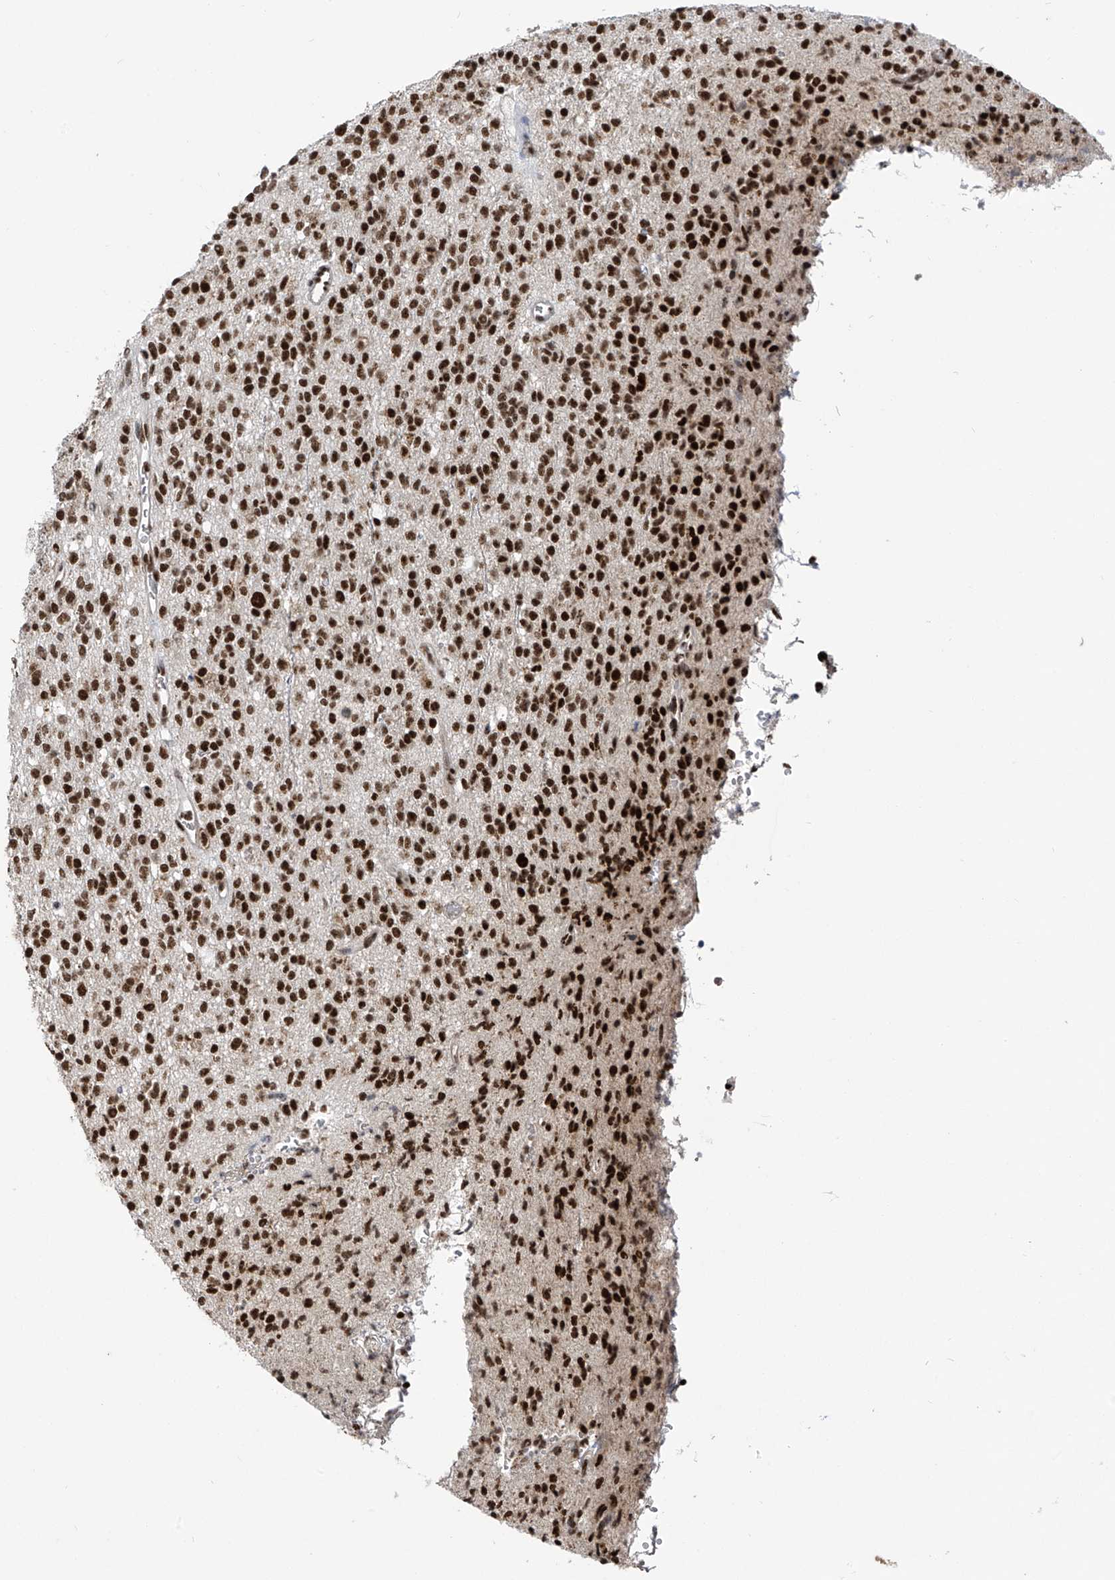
{"staining": {"intensity": "strong", "quantity": ">75%", "location": "nuclear"}, "tissue": "glioma", "cell_type": "Tumor cells", "image_type": "cancer", "snomed": [{"axis": "morphology", "description": "Glioma, malignant, High grade"}, {"axis": "topography", "description": "Brain"}], "caption": "This is a photomicrograph of immunohistochemistry staining of glioma, which shows strong staining in the nuclear of tumor cells.", "gene": "APLF", "patient": {"sex": "male", "age": 34}}